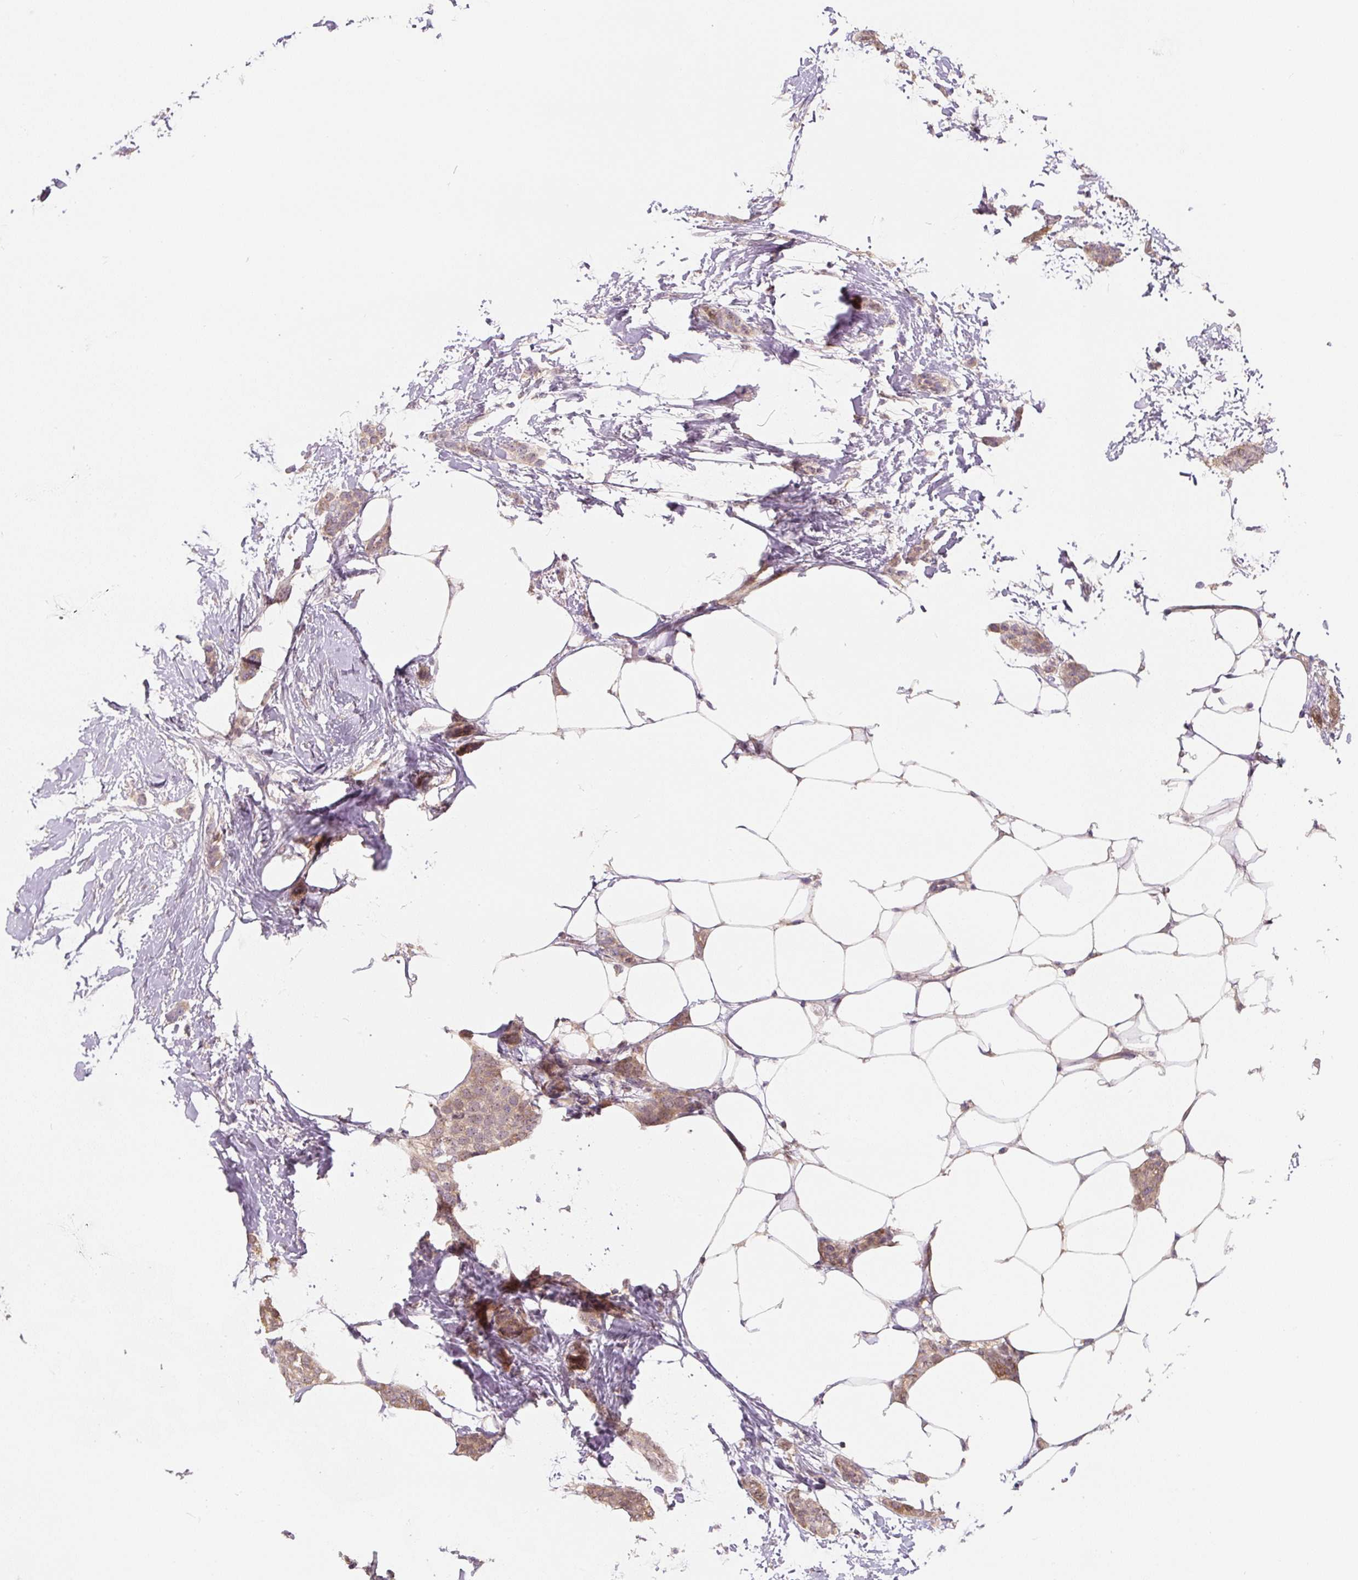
{"staining": {"intensity": "weak", "quantity": ">75%", "location": "cytoplasmic/membranous"}, "tissue": "breast cancer", "cell_type": "Tumor cells", "image_type": "cancer", "snomed": [{"axis": "morphology", "description": "Duct carcinoma"}, {"axis": "topography", "description": "Breast"}], "caption": "Immunohistochemical staining of invasive ductal carcinoma (breast) reveals low levels of weak cytoplasmic/membranous positivity in about >75% of tumor cells. The protein is stained brown, and the nuclei are stained in blue (DAB (3,3'-diaminobenzidine) IHC with brightfield microscopy, high magnification).", "gene": "PWWP3B", "patient": {"sex": "female", "age": 72}}